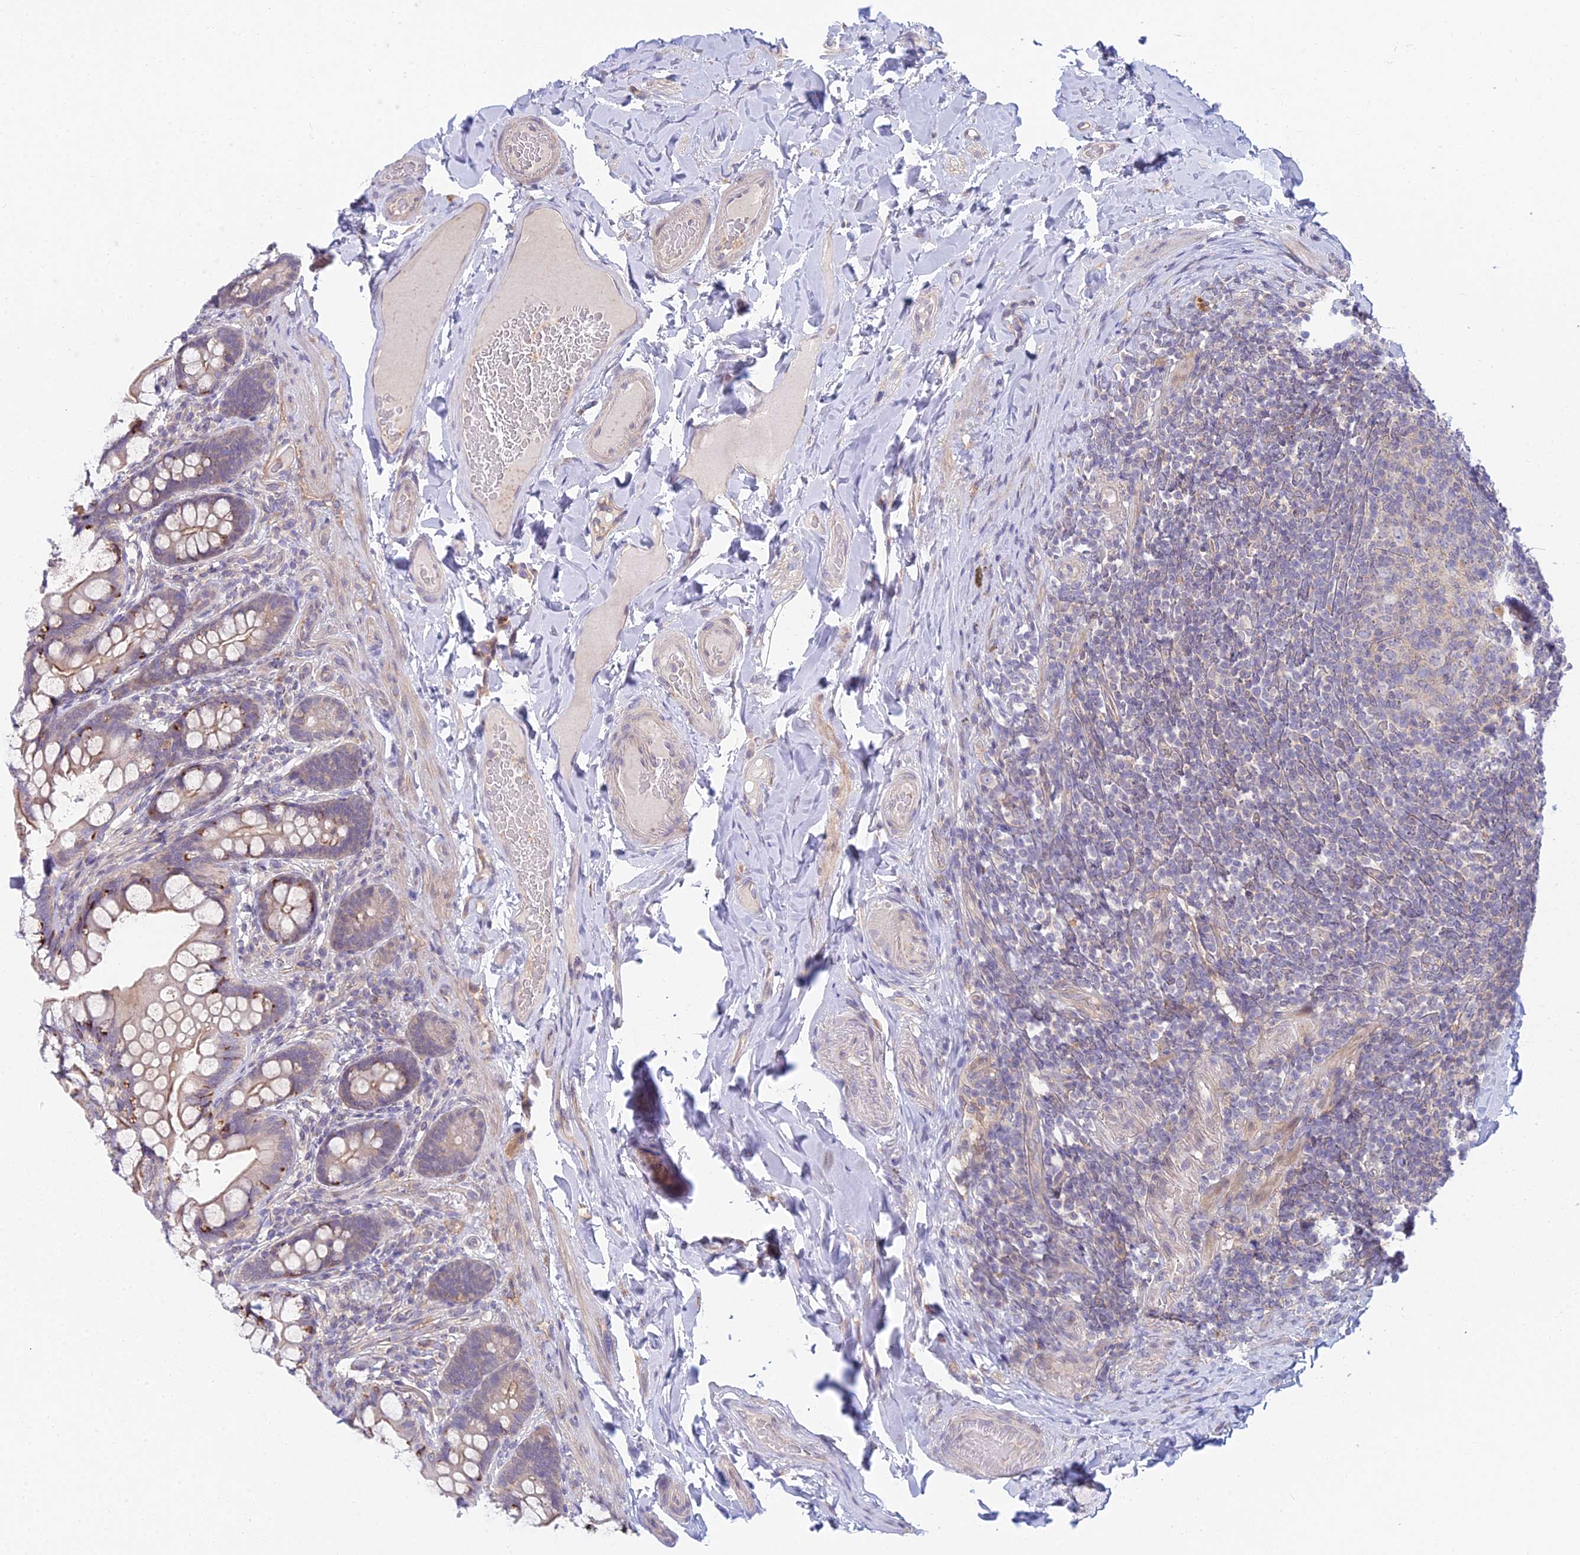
{"staining": {"intensity": "moderate", "quantity": "<25%", "location": "cytoplasmic/membranous"}, "tissue": "small intestine", "cell_type": "Glandular cells", "image_type": "normal", "snomed": [{"axis": "morphology", "description": "Normal tissue, NOS"}, {"axis": "topography", "description": "Small intestine"}], "caption": "A brown stain shows moderate cytoplasmic/membranous staining of a protein in glandular cells of unremarkable small intestine. (DAB (3,3'-diaminobenzidine) IHC with brightfield microscopy, high magnification).", "gene": "METTL26", "patient": {"sex": "male", "age": 70}}